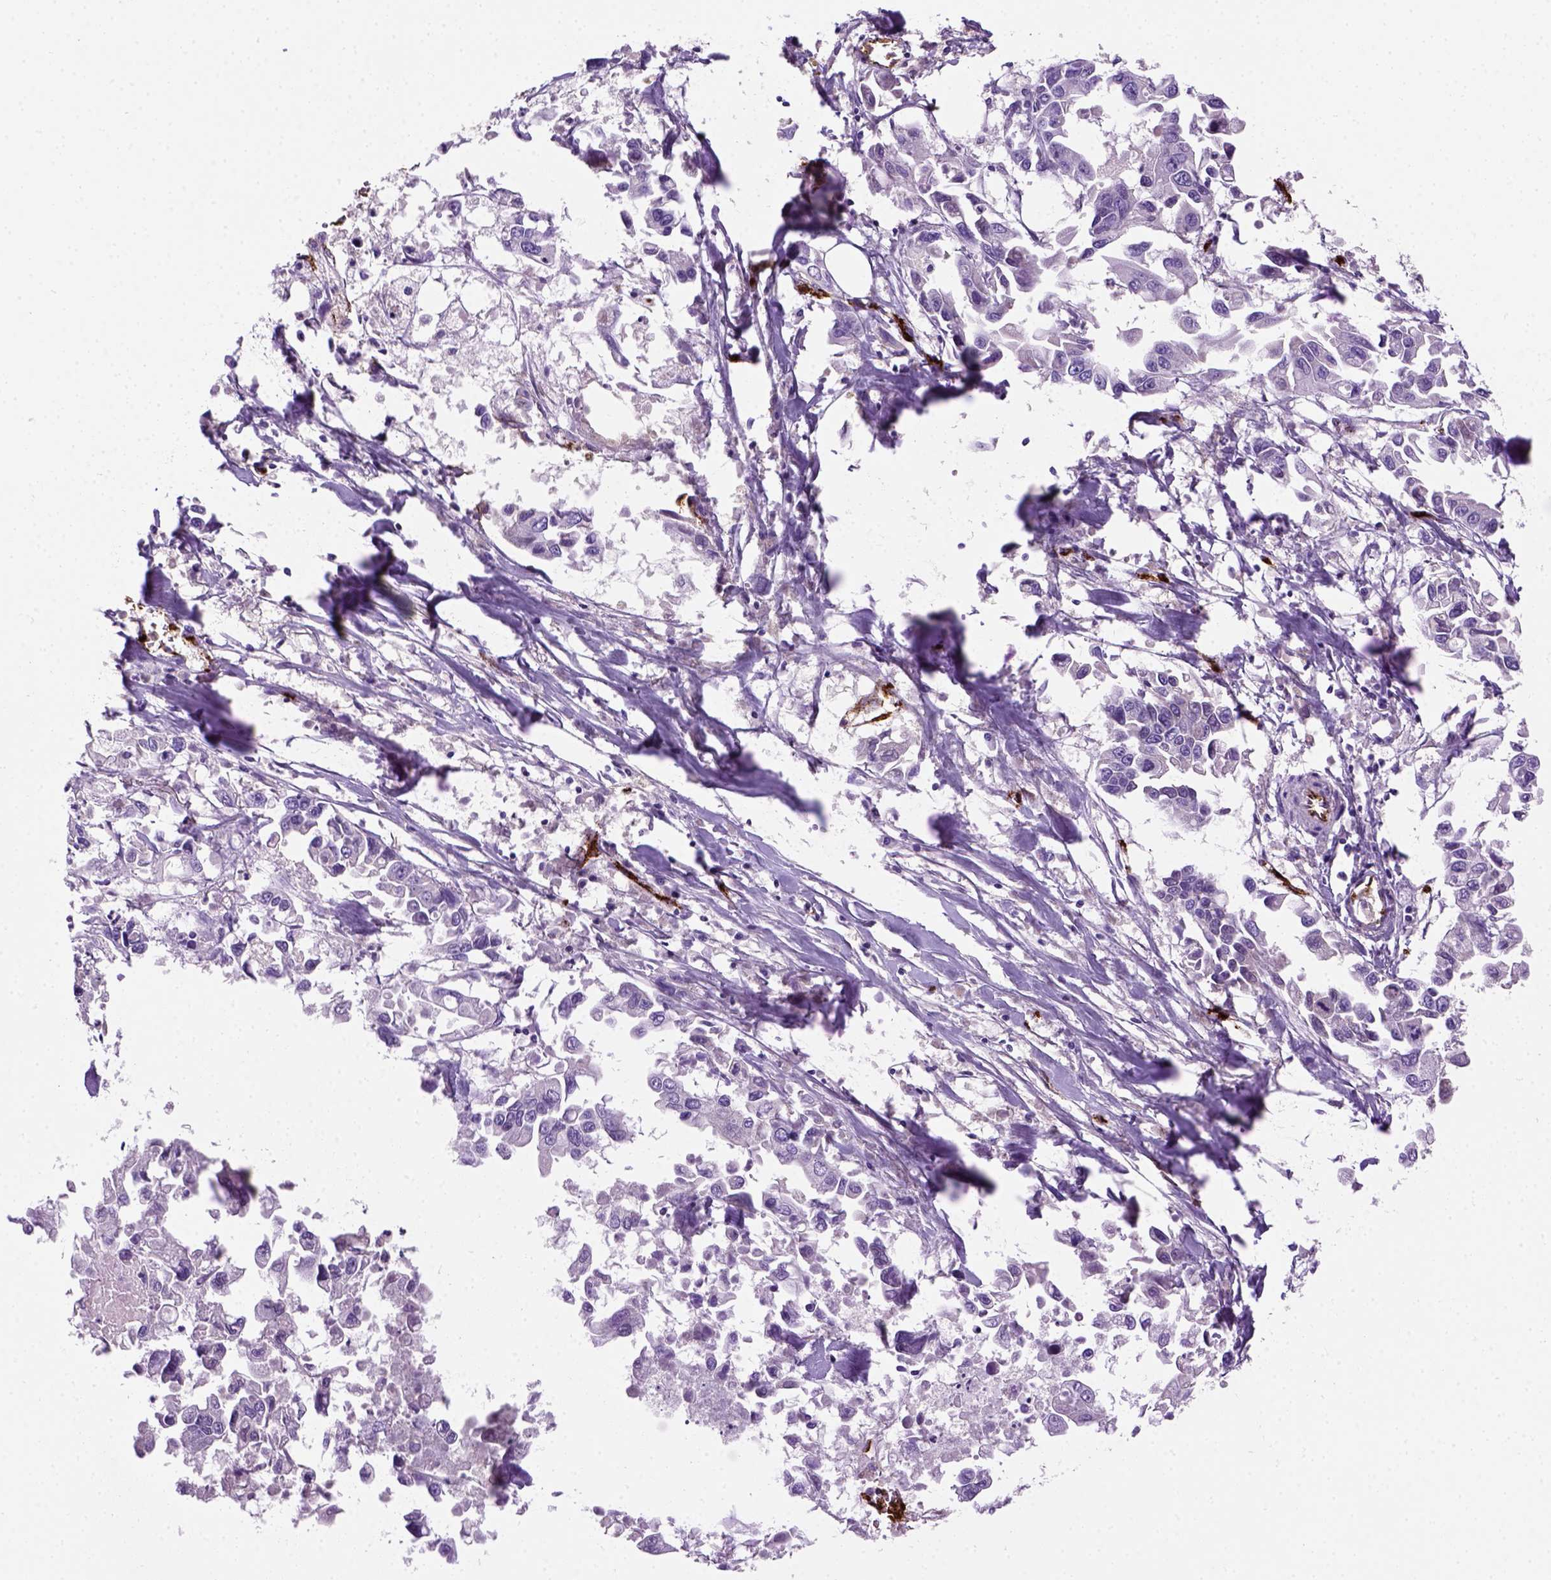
{"staining": {"intensity": "negative", "quantity": "none", "location": "none"}, "tissue": "pancreatic cancer", "cell_type": "Tumor cells", "image_type": "cancer", "snomed": [{"axis": "morphology", "description": "Adenocarcinoma, NOS"}, {"axis": "topography", "description": "Pancreas"}], "caption": "Pancreatic cancer (adenocarcinoma) stained for a protein using IHC displays no positivity tumor cells.", "gene": "VWF", "patient": {"sex": "female", "age": 83}}